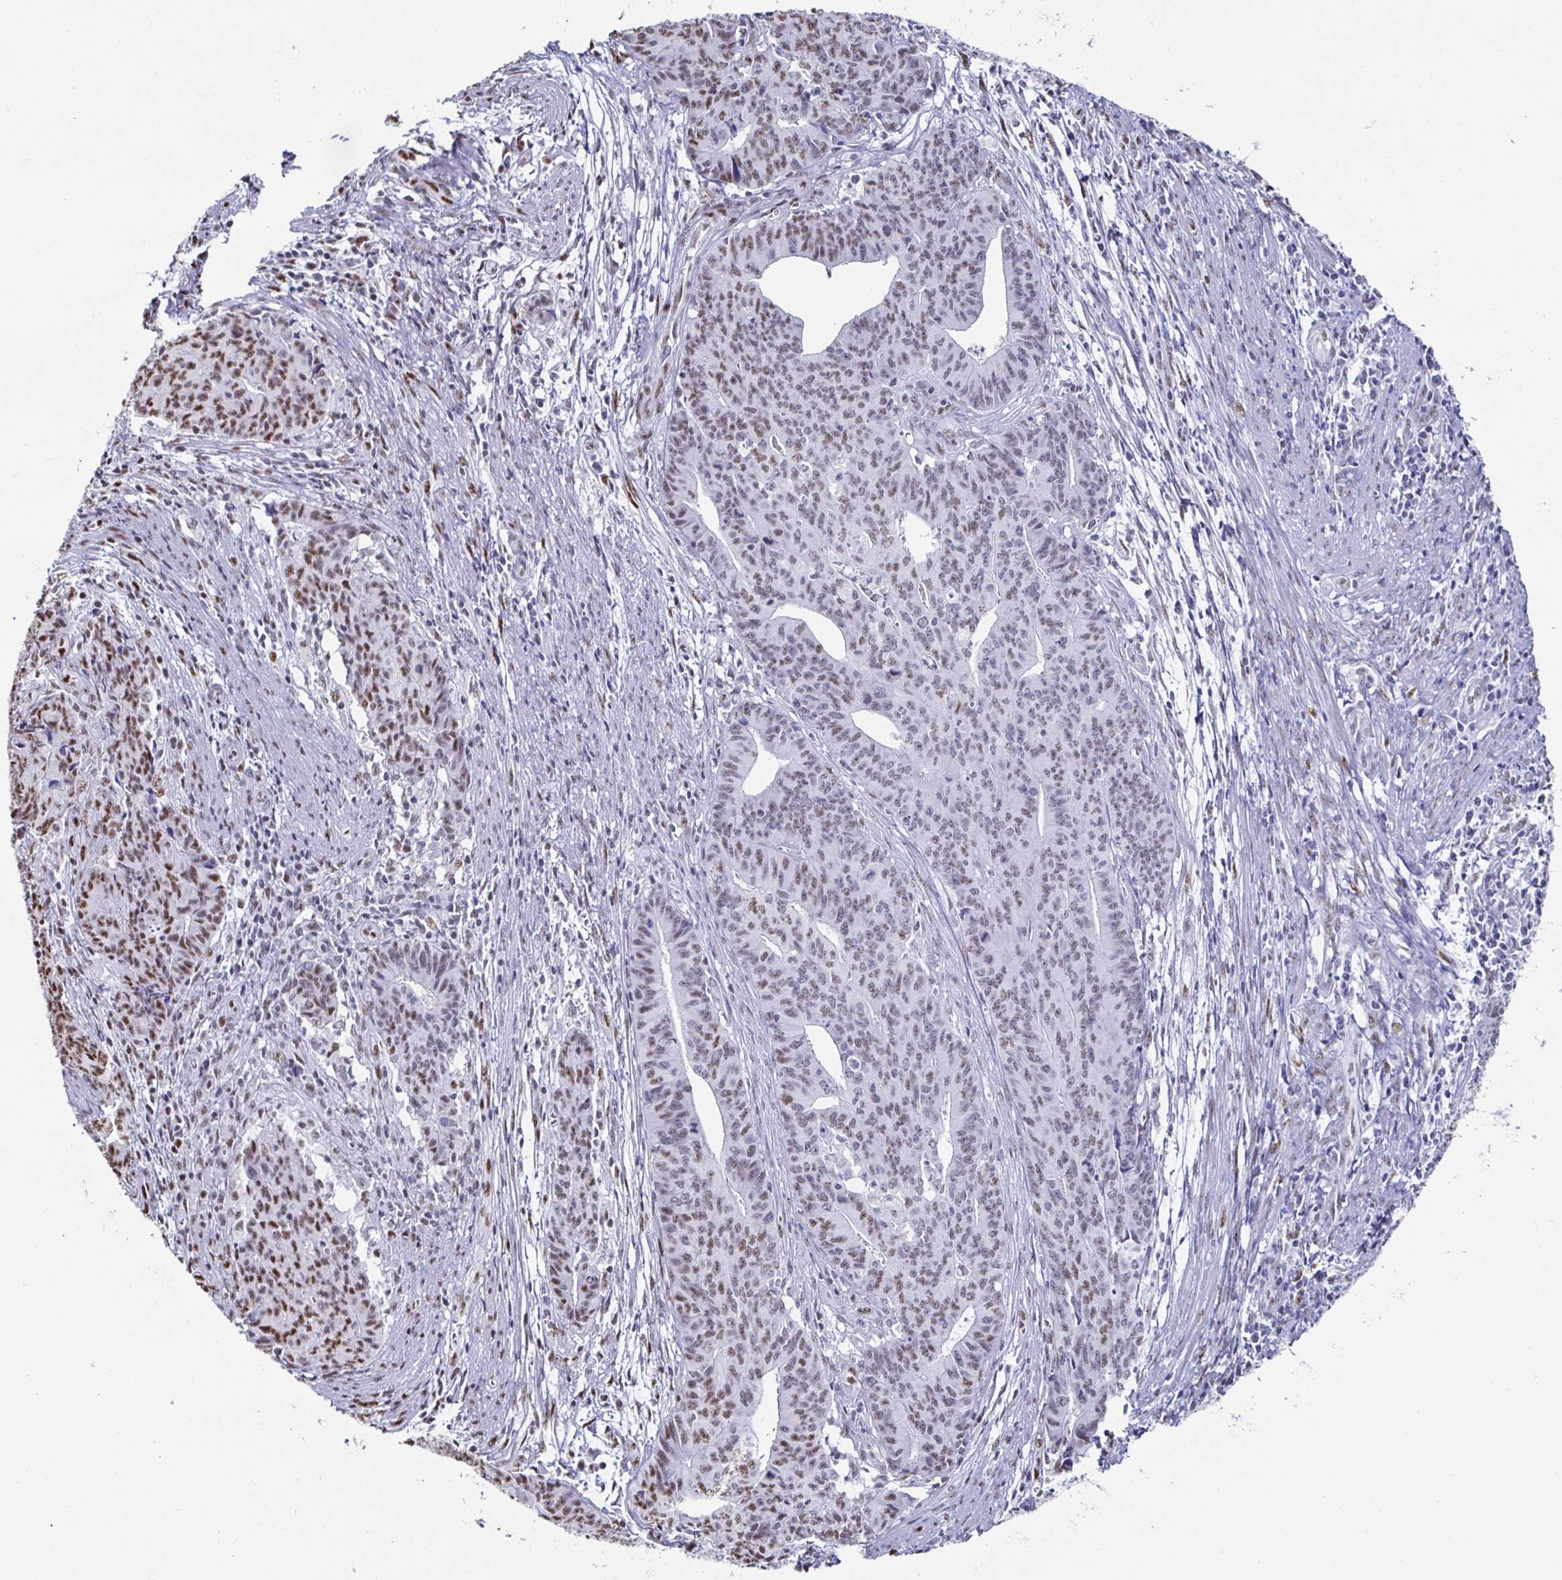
{"staining": {"intensity": "moderate", "quantity": "<25%", "location": "nuclear"}, "tissue": "endometrial cancer", "cell_type": "Tumor cells", "image_type": "cancer", "snomed": [{"axis": "morphology", "description": "Adenocarcinoma, NOS"}, {"axis": "topography", "description": "Endometrium"}], "caption": "IHC staining of adenocarcinoma (endometrial), which shows low levels of moderate nuclear expression in approximately <25% of tumor cells indicating moderate nuclear protein positivity. The staining was performed using DAB (brown) for protein detection and nuclei were counterstained in hematoxylin (blue).", "gene": "DDX39B", "patient": {"sex": "female", "age": 59}}